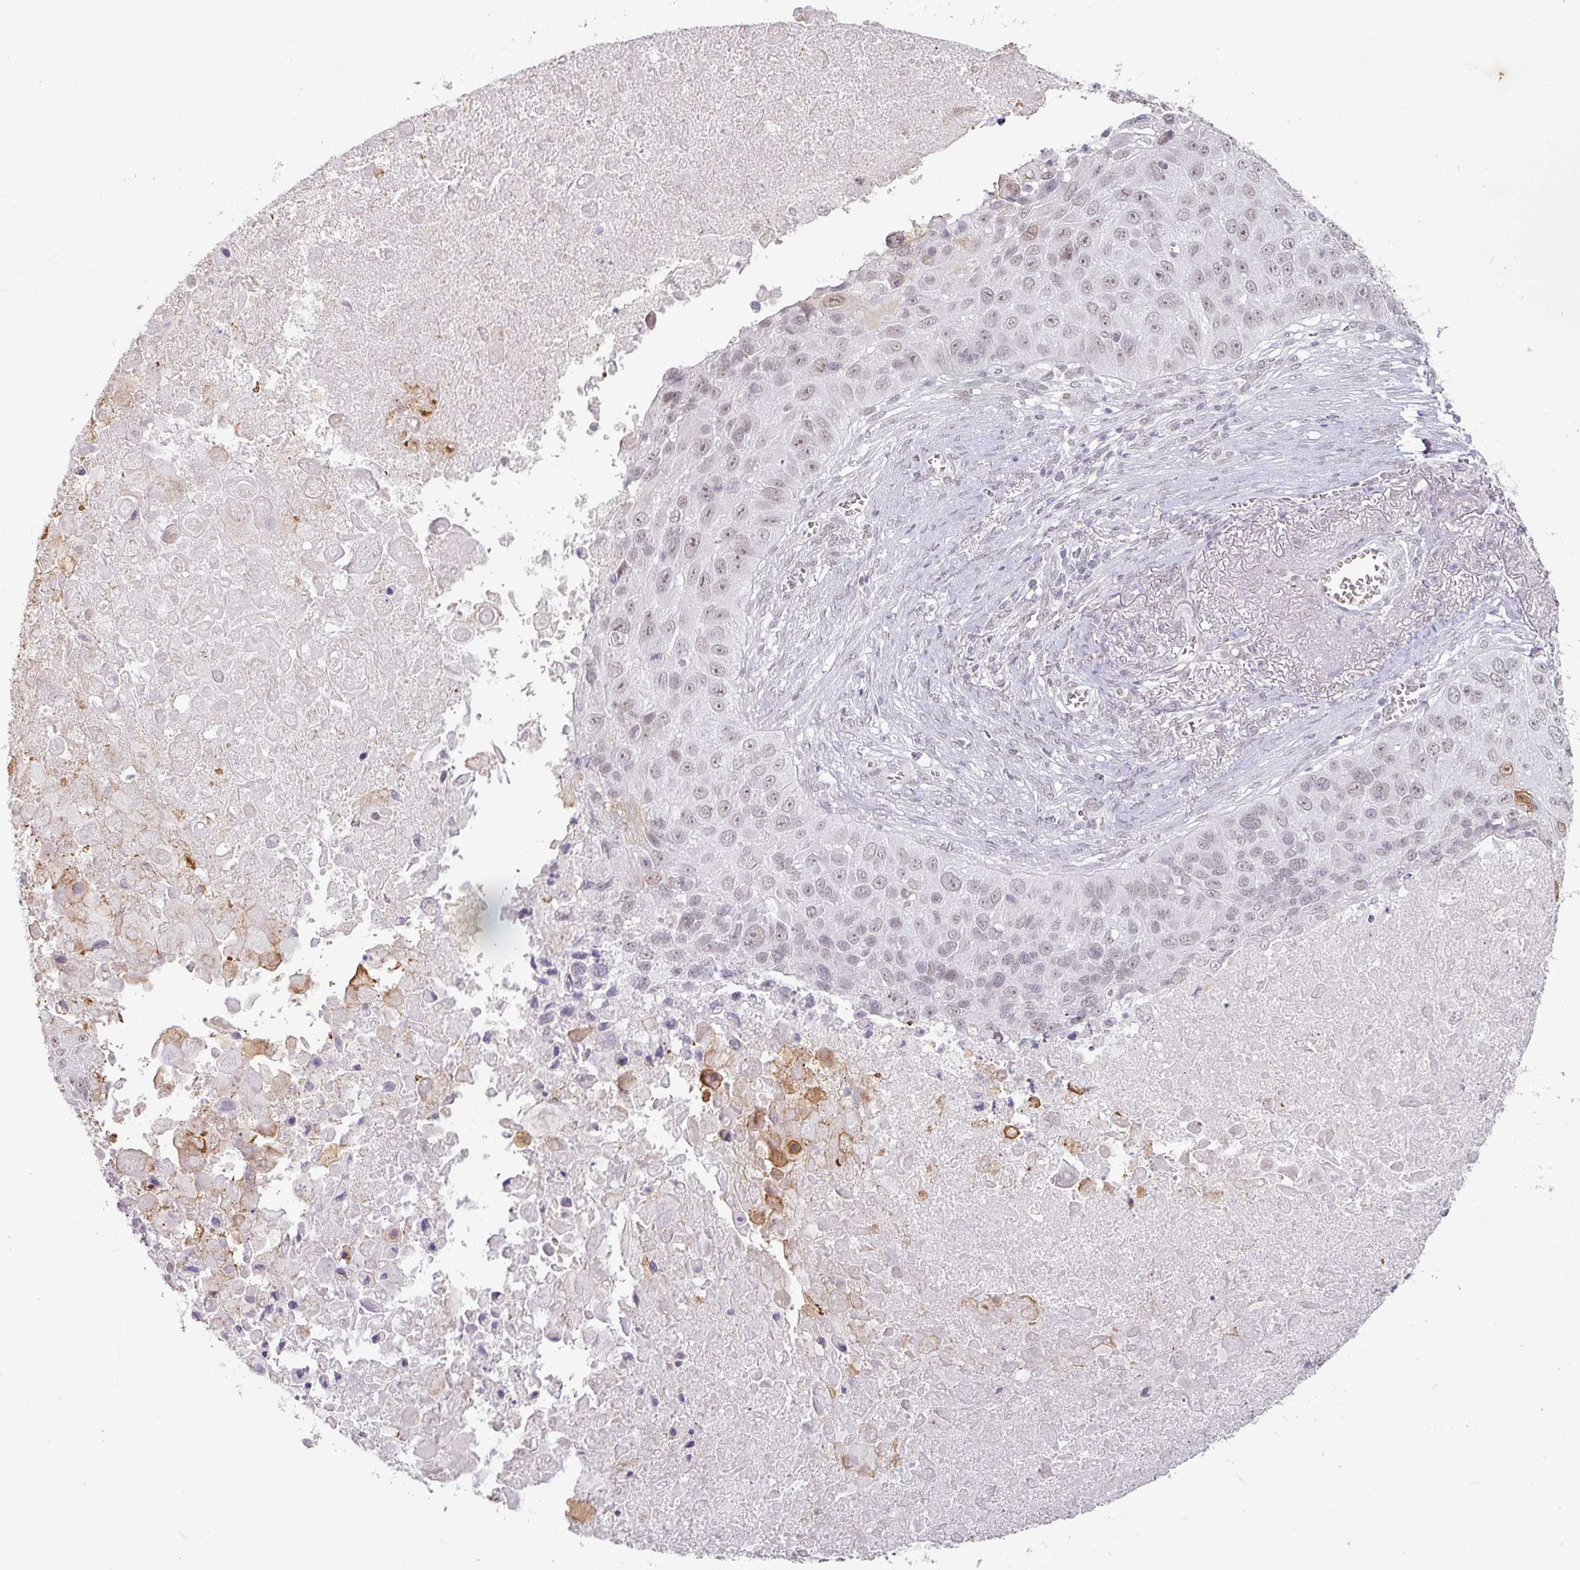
{"staining": {"intensity": "weak", "quantity": "<25%", "location": "nuclear"}, "tissue": "lung cancer", "cell_type": "Tumor cells", "image_type": "cancer", "snomed": [{"axis": "morphology", "description": "Squamous cell carcinoma, NOS"}, {"axis": "topography", "description": "Lung"}], "caption": "IHC image of lung cancer (squamous cell carcinoma) stained for a protein (brown), which exhibits no staining in tumor cells.", "gene": "SPRR1A", "patient": {"sex": "male", "age": 66}}